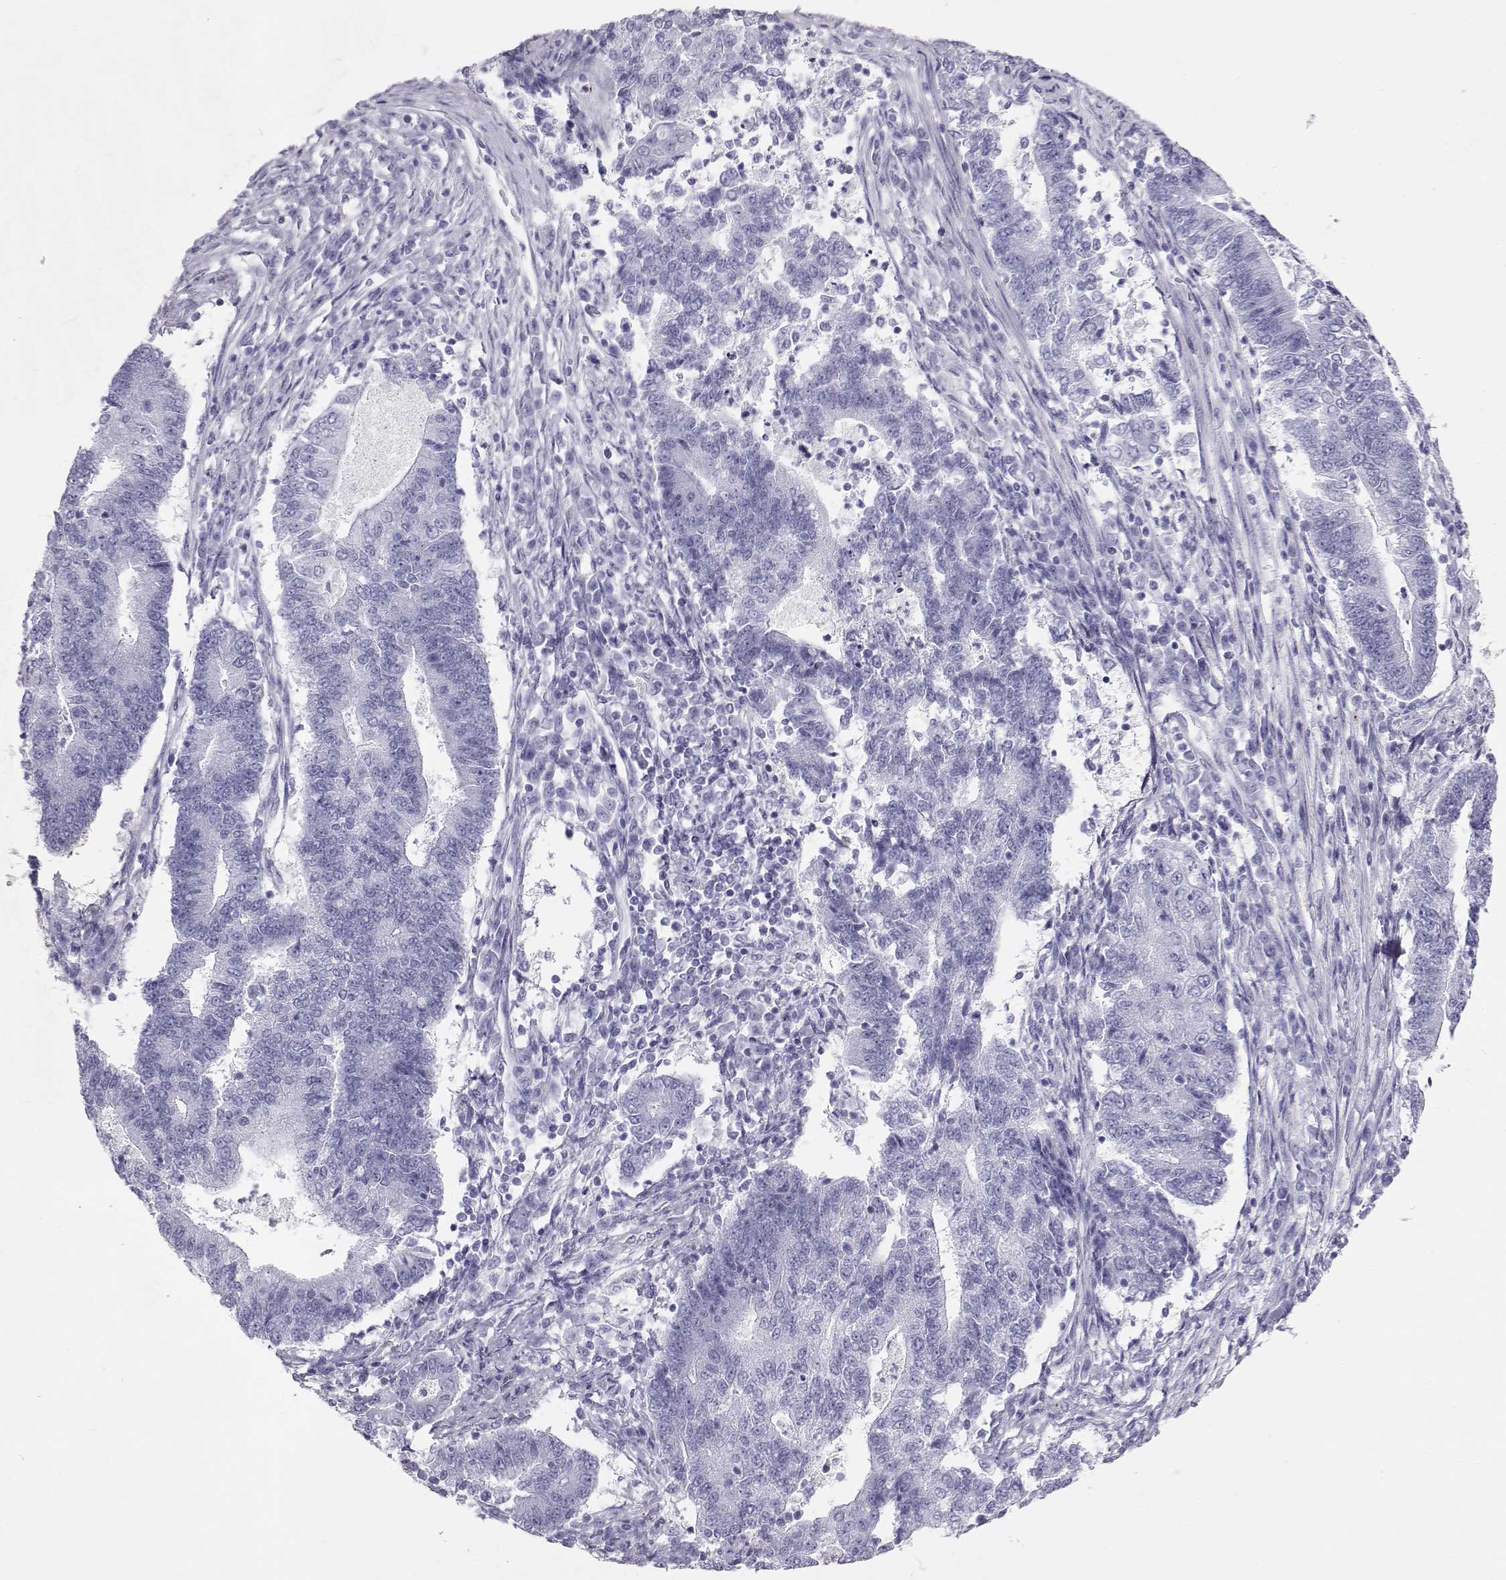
{"staining": {"intensity": "negative", "quantity": "none", "location": "none"}, "tissue": "endometrial cancer", "cell_type": "Tumor cells", "image_type": "cancer", "snomed": [{"axis": "morphology", "description": "Adenocarcinoma, NOS"}, {"axis": "topography", "description": "Uterus"}, {"axis": "topography", "description": "Endometrium"}], "caption": "IHC photomicrograph of human endometrial cancer (adenocarcinoma) stained for a protein (brown), which shows no positivity in tumor cells.", "gene": "RD3", "patient": {"sex": "female", "age": 54}}